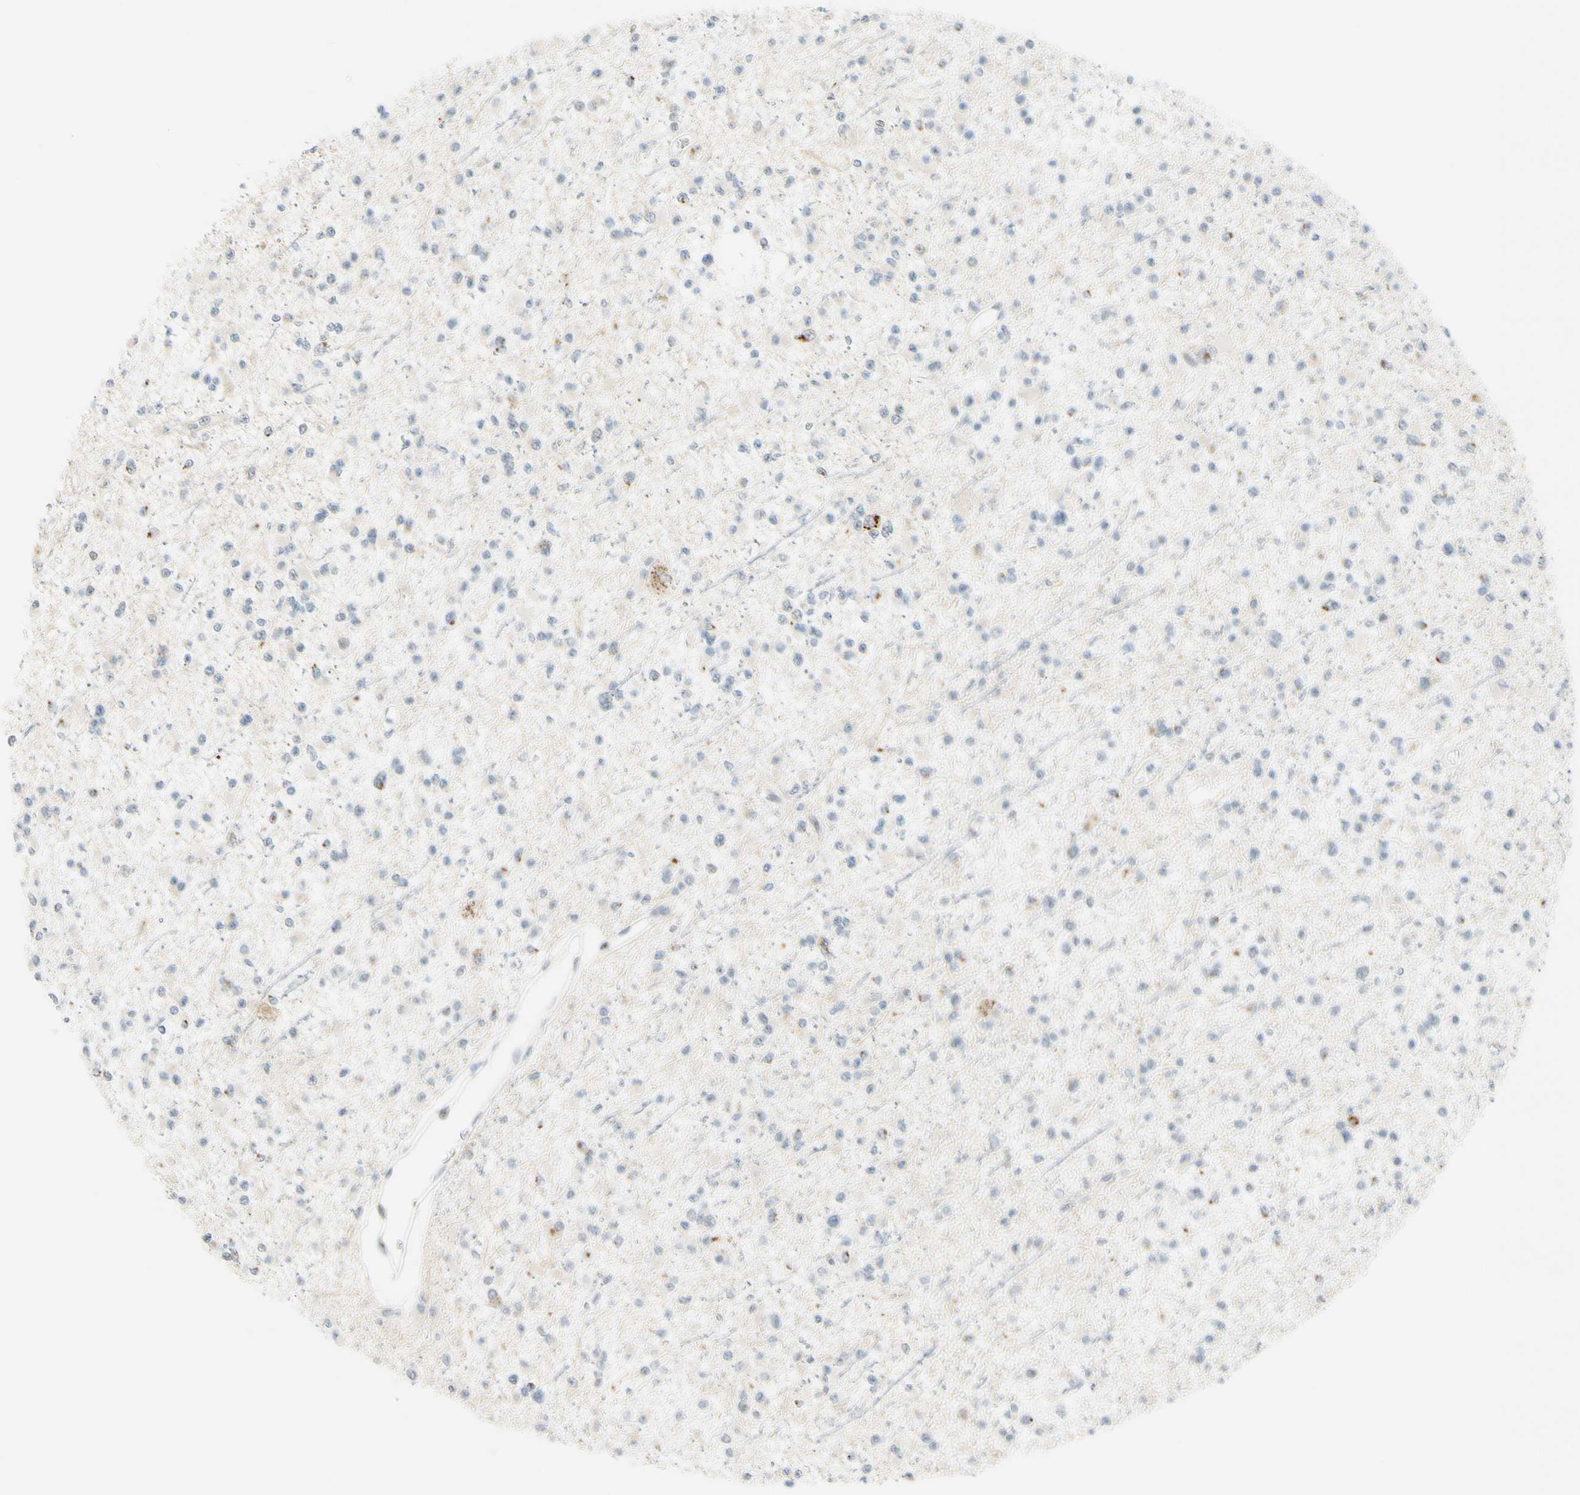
{"staining": {"intensity": "negative", "quantity": "none", "location": "none"}, "tissue": "glioma", "cell_type": "Tumor cells", "image_type": "cancer", "snomed": [{"axis": "morphology", "description": "Glioma, malignant, Low grade"}, {"axis": "topography", "description": "Brain"}], "caption": "Immunohistochemical staining of human glioma displays no significant expression in tumor cells.", "gene": "B4GALNT1", "patient": {"sex": "female", "age": 22}}